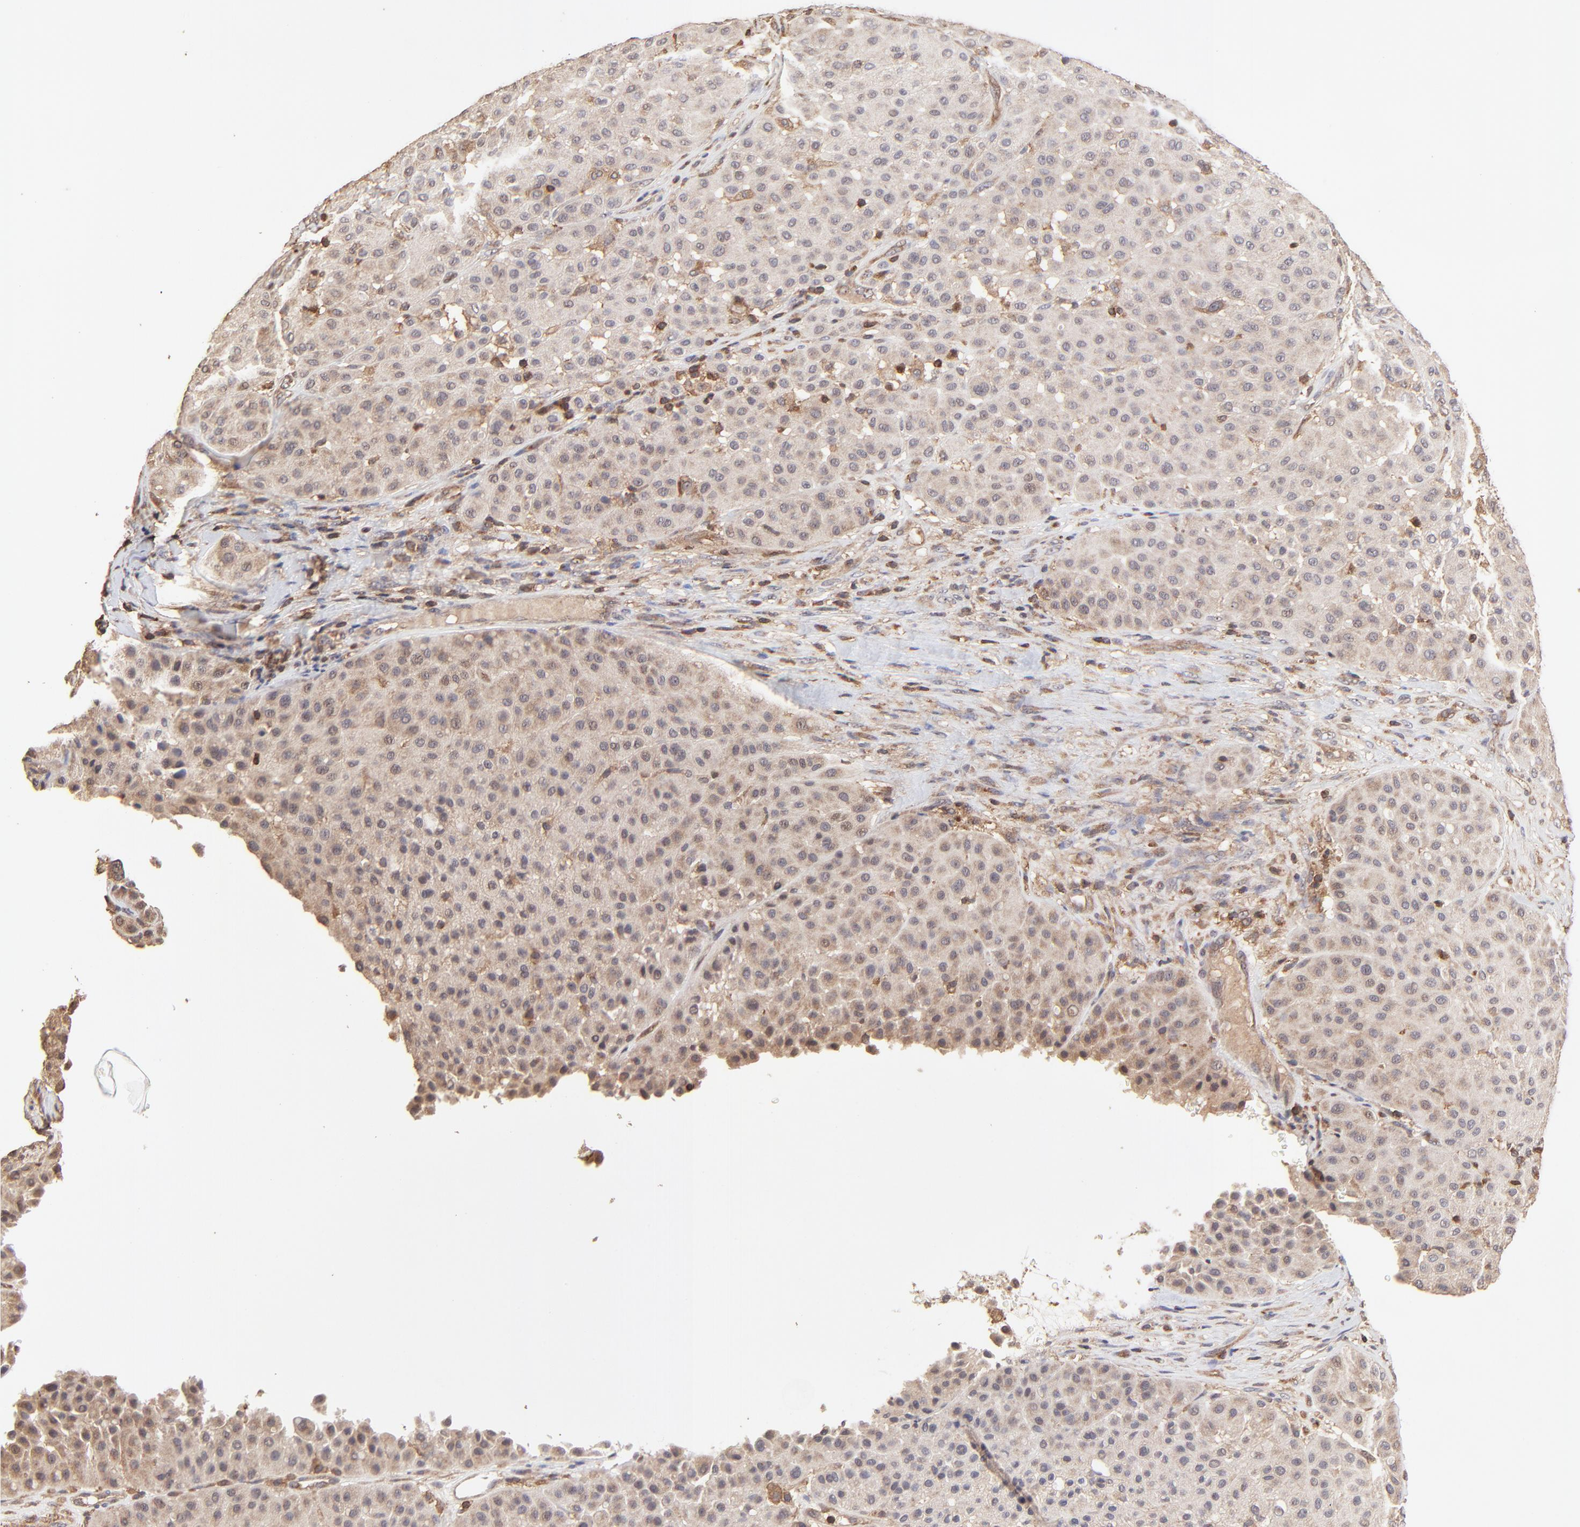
{"staining": {"intensity": "moderate", "quantity": ">75%", "location": "cytoplasmic/membranous"}, "tissue": "melanoma", "cell_type": "Tumor cells", "image_type": "cancer", "snomed": [{"axis": "morphology", "description": "Normal tissue, NOS"}, {"axis": "morphology", "description": "Malignant melanoma, Metastatic site"}, {"axis": "topography", "description": "Skin"}], "caption": "Malignant melanoma (metastatic site) stained with IHC shows moderate cytoplasmic/membranous staining in approximately >75% of tumor cells.", "gene": "STON2", "patient": {"sex": "male", "age": 41}}